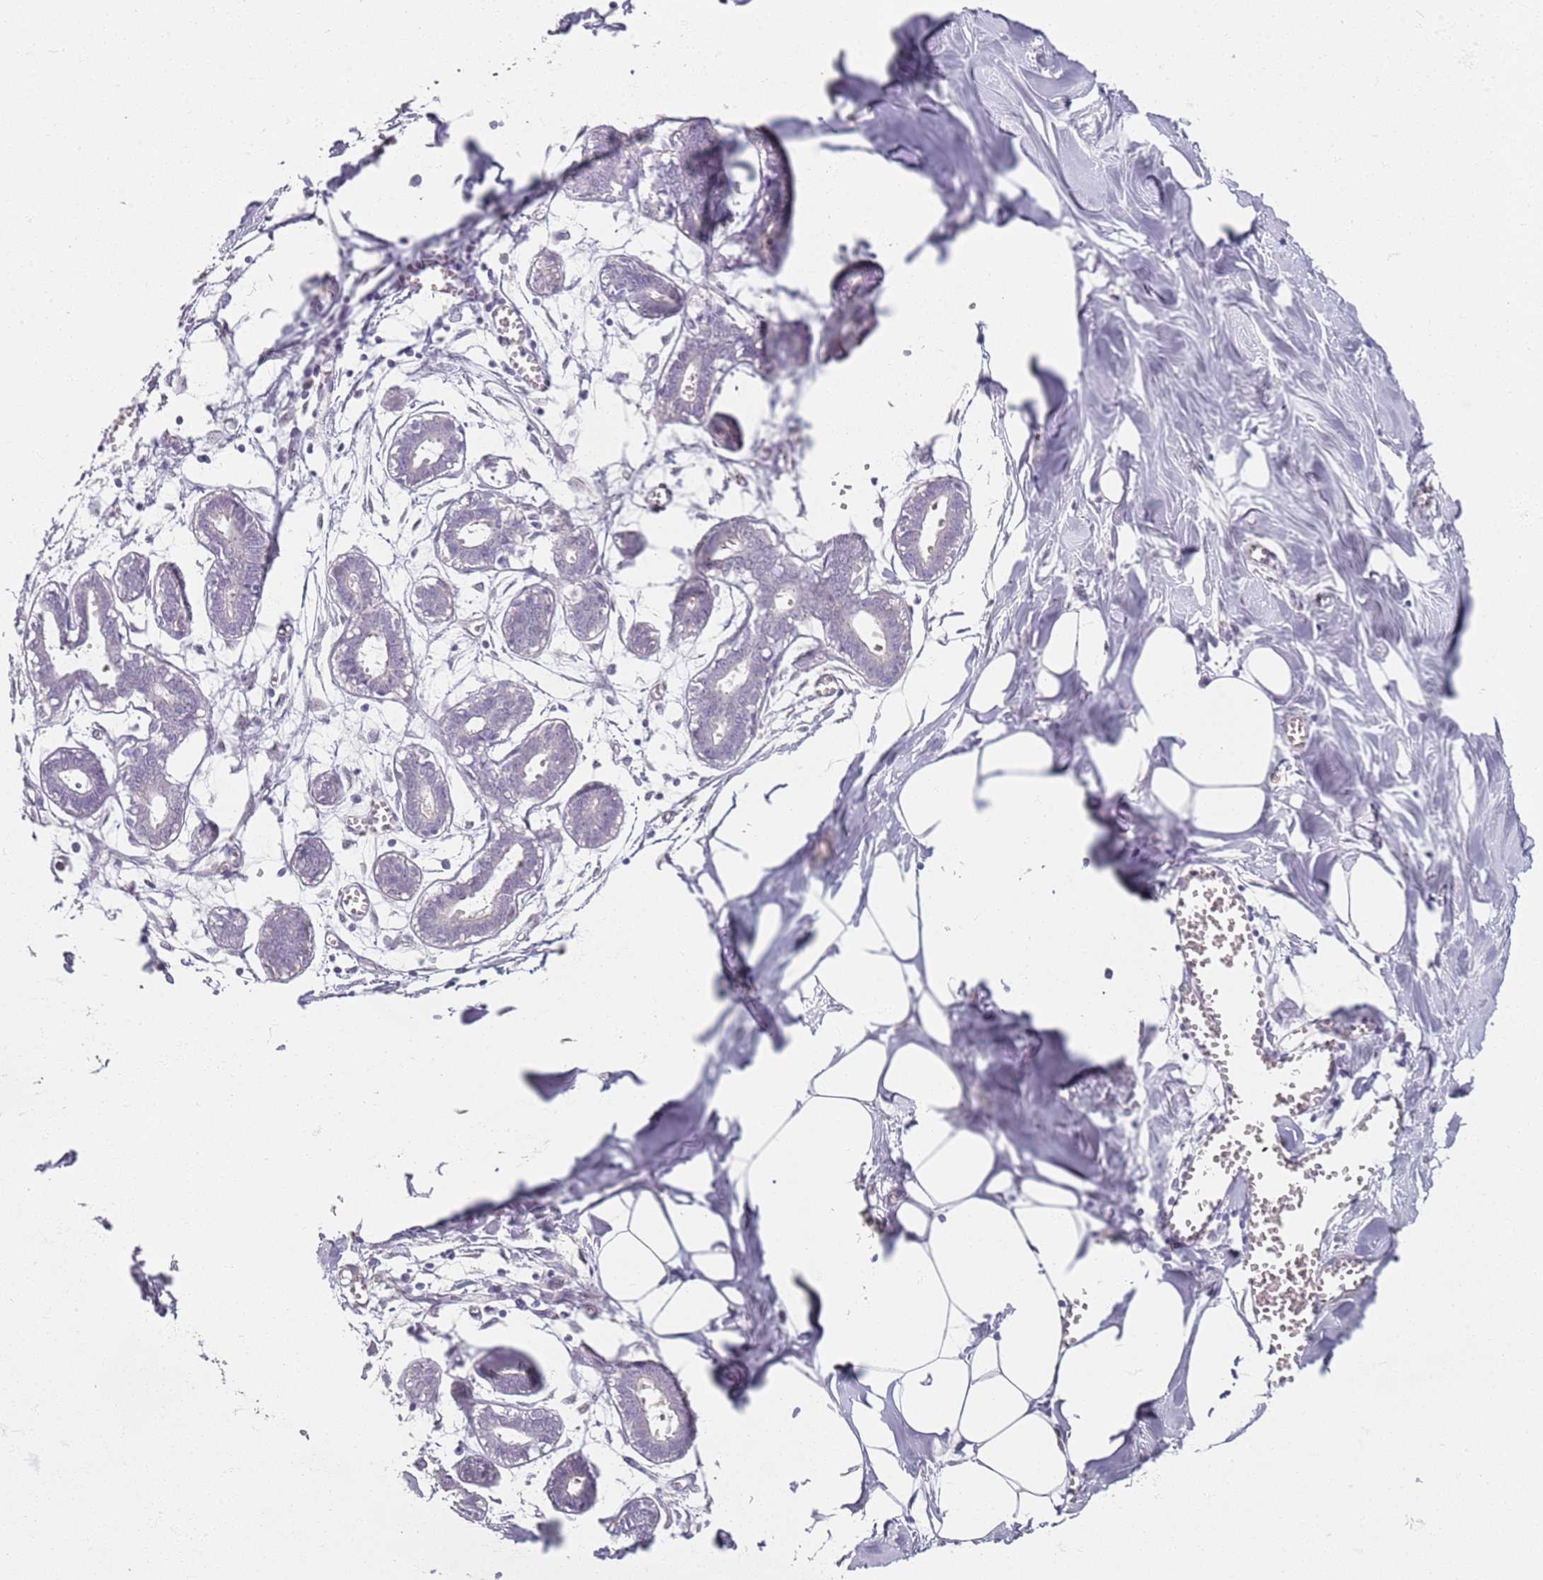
{"staining": {"intensity": "negative", "quantity": "none", "location": "none"}, "tissue": "breast", "cell_type": "Adipocytes", "image_type": "normal", "snomed": [{"axis": "morphology", "description": "Normal tissue, NOS"}, {"axis": "topography", "description": "Breast"}], "caption": "Immunohistochemical staining of unremarkable human breast demonstrates no significant expression in adipocytes.", "gene": "CD40LG", "patient": {"sex": "female", "age": 27}}